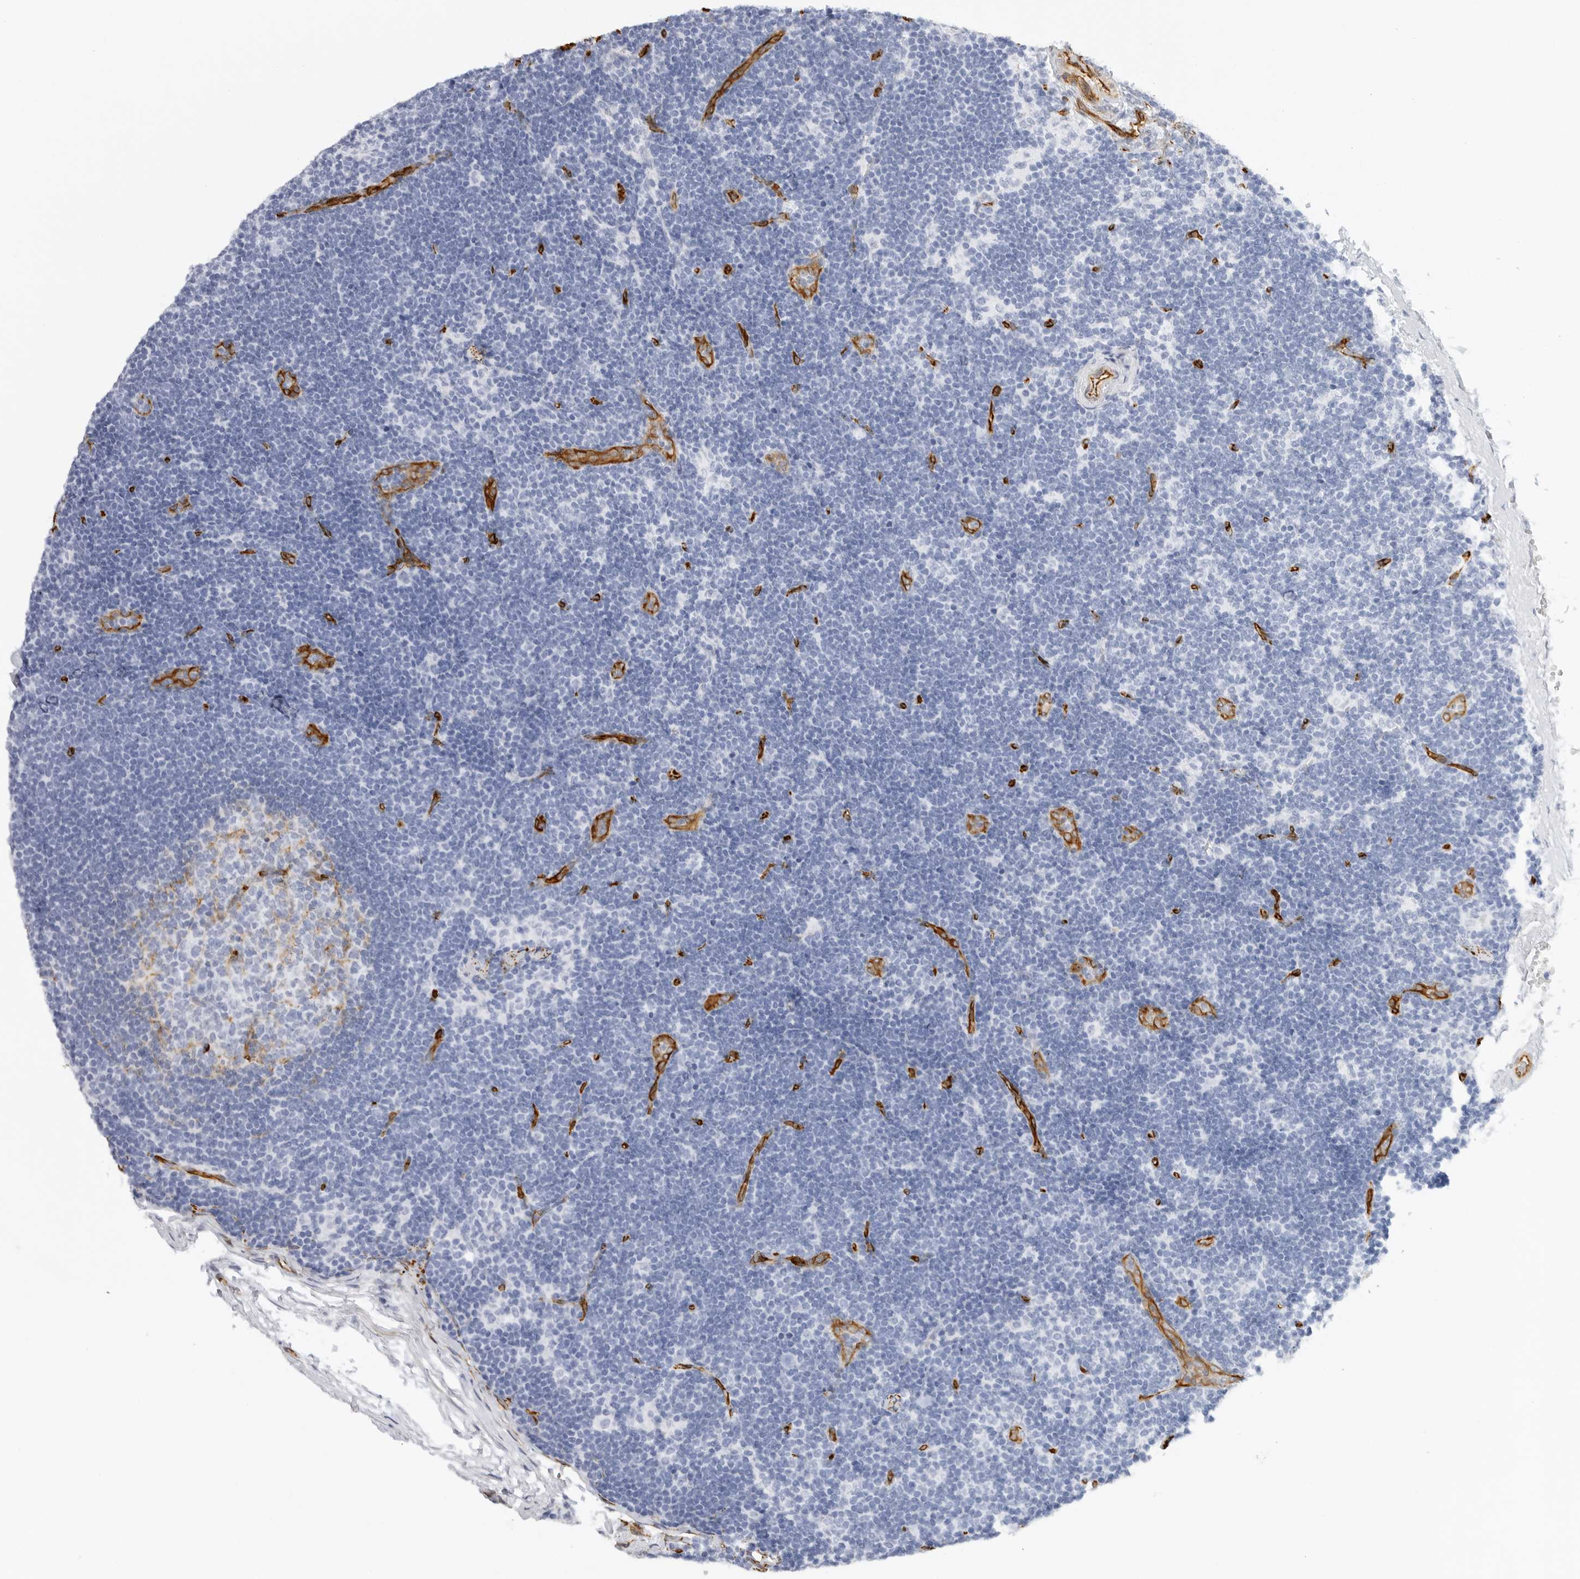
{"staining": {"intensity": "negative", "quantity": "none", "location": "none"}, "tissue": "lymph node", "cell_type": "Germinal center cells", "image_type": "normal", "snomed": [{"axis": "morphology", "description": "Normal tissue, NOS"}, {"axis": "topography", "description": "Lymph node"}], "caption": "Germinal center cells are negative for protein expression in benign human lymph node. (DAB immunohistochemistry (IHC) with hematoxylin counter stain).", "gene": "NES", "patient": {"sex": "female", "age": 22}}